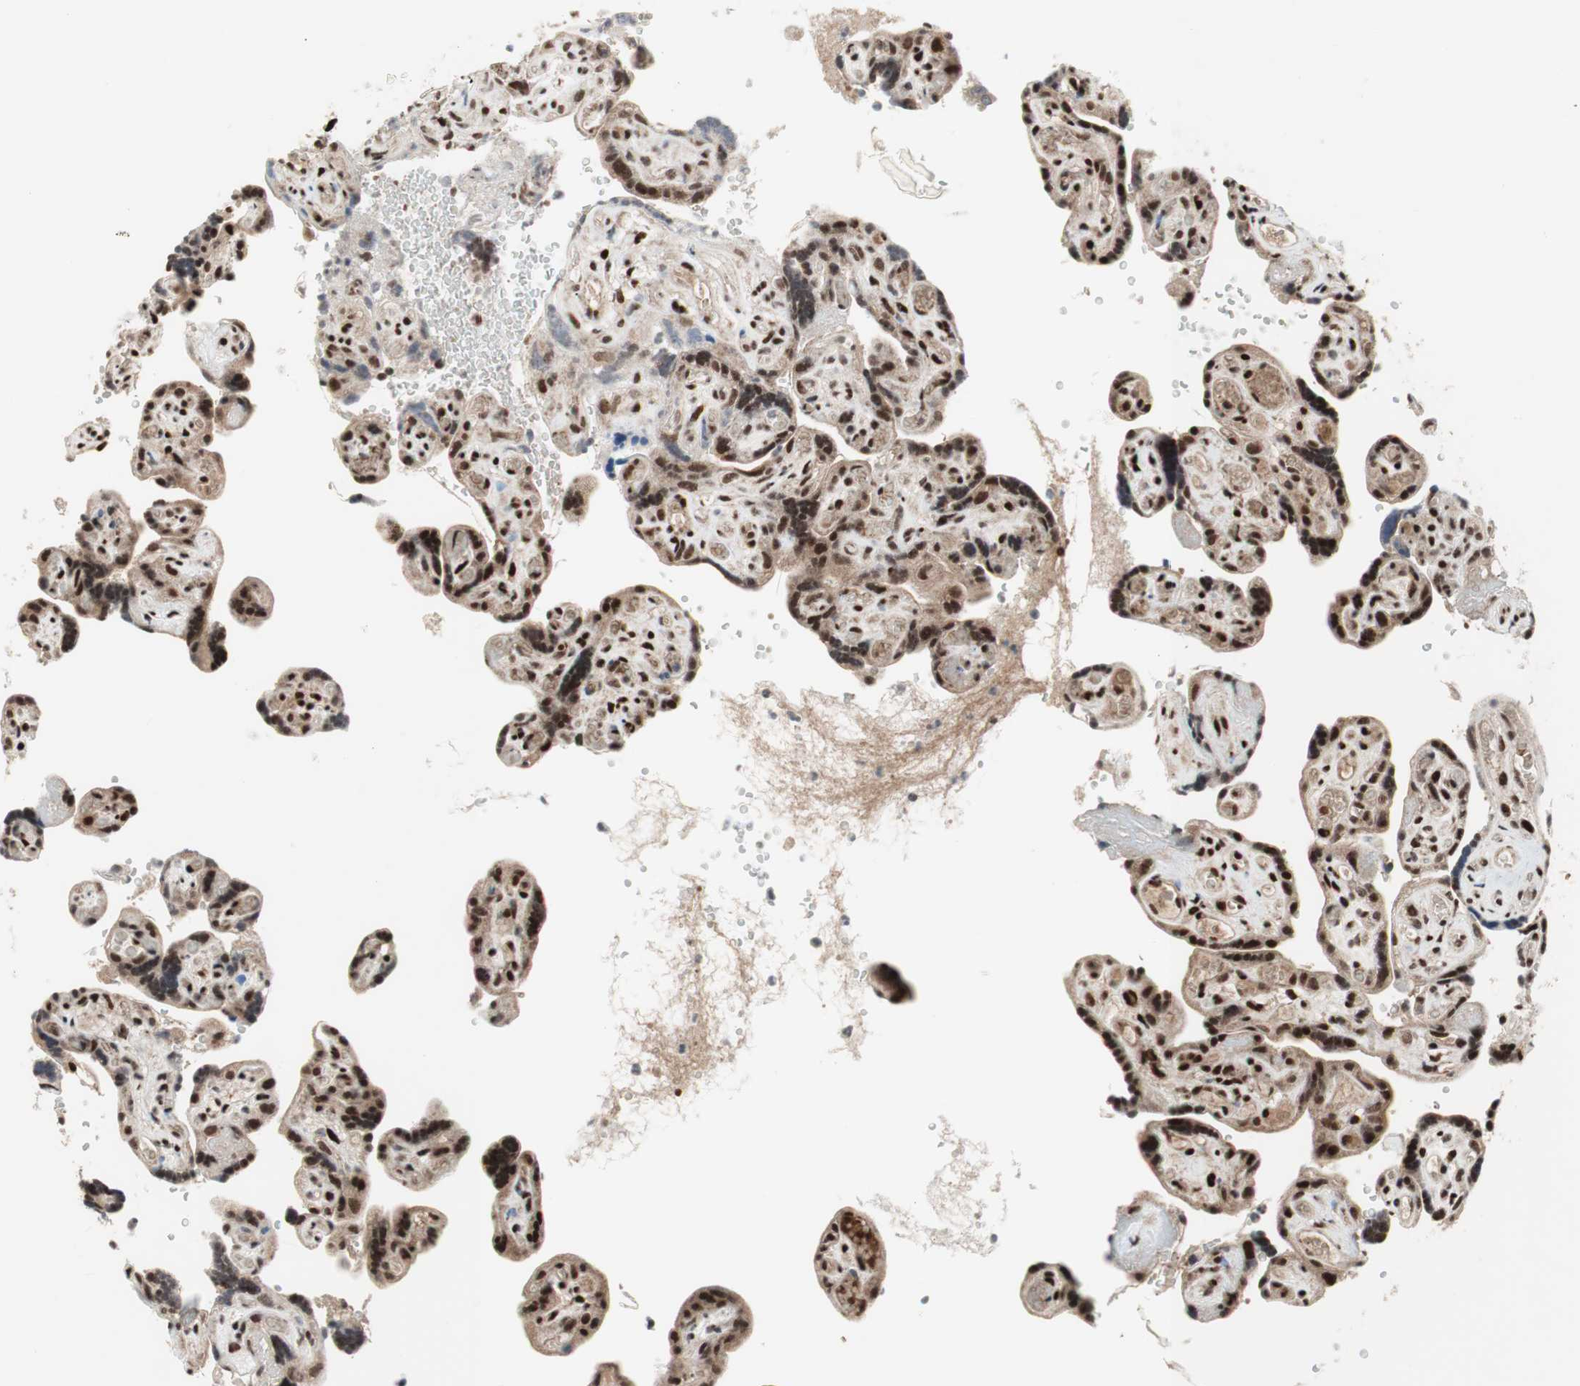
{"staining": {"intensity": "strong", "quantity": ">75%", "location": "cytoplasmic/membranous,nuclear"}, "tissue": "placenta", "cell_type": "Decidual cells", "image_type": "normal", "snomed": [{"axis": "morphology", "description": "Normal tissue, NOS"}, {"axis": "topography", "description": "Placenta"}], "caption": "The immunohistochemical stain highlights strong cytoplasmic/membranous,nuclear positivity in decidual cells of normal placenta. Using DAB (3,3'-diaminobenzidine) (brown) and hematoxylin (blue) stains, captured at high magnification using brightfield microscopy.", "gene": "TCF12", "patient": {"sex": "female", "age": 30}}